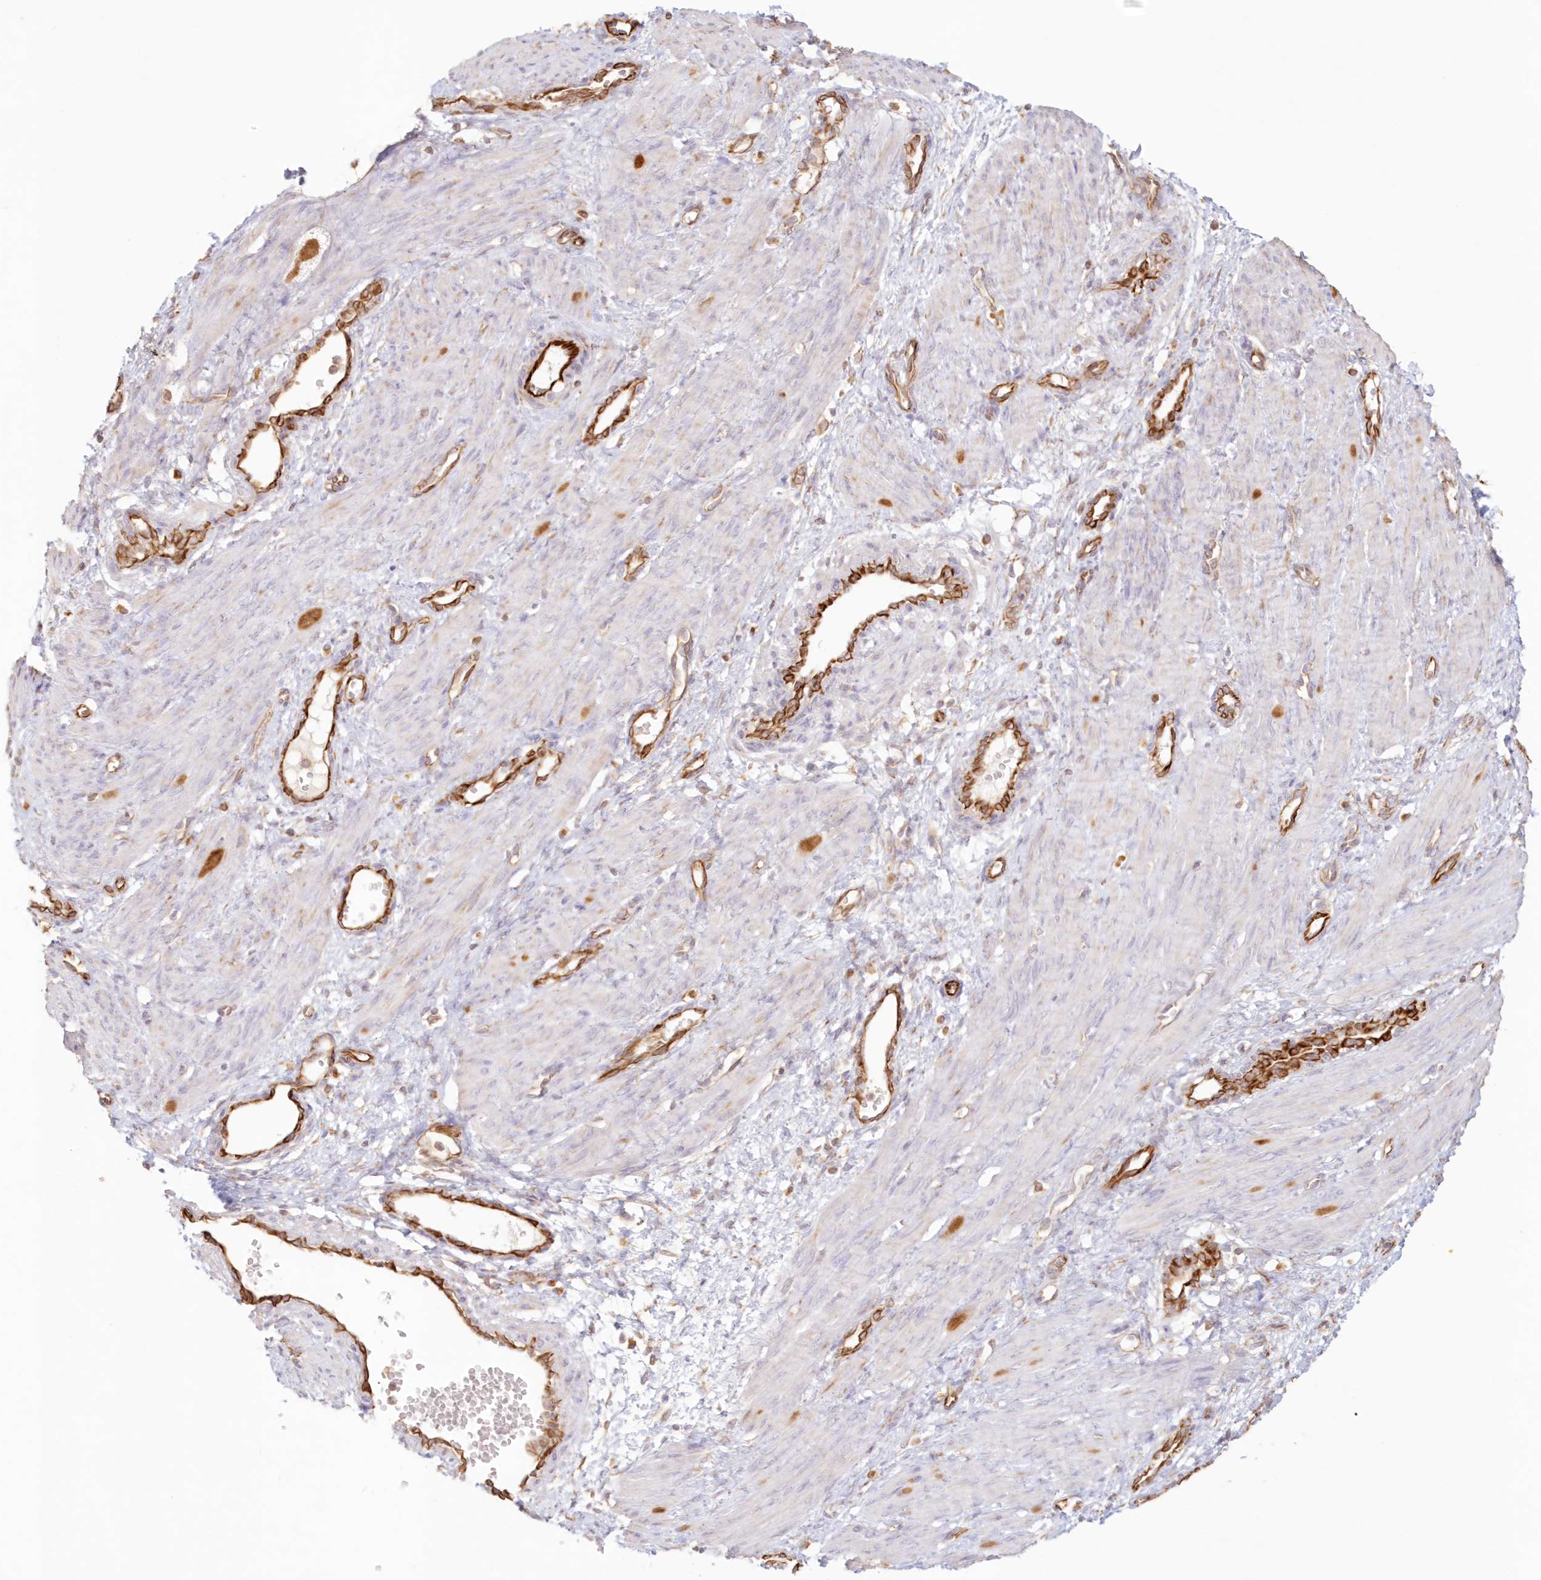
{"staining": {"intensity": "negative", "quantity": "none", "location": "none"}, "tissue": "smooth muscle", "cell_type": "Smooth muscle cells", "image_type": "normal", "snomed": [{"axis": "morphology", "description": "Normal tissue, NOS"}, {"axis": "topography", "description": "Endometrium"}], "caption": "High power microscopy histopathology image of an immunohistochemistry (IHC) image of normal smooth muscle, revealing no significant expression in smooth muscle cells. (DAB immunohistochemistry (IHC) with hematoxylin counter stain).", "gene": "DMRTB1", "patient": {"sex": "female", "age": 33}}